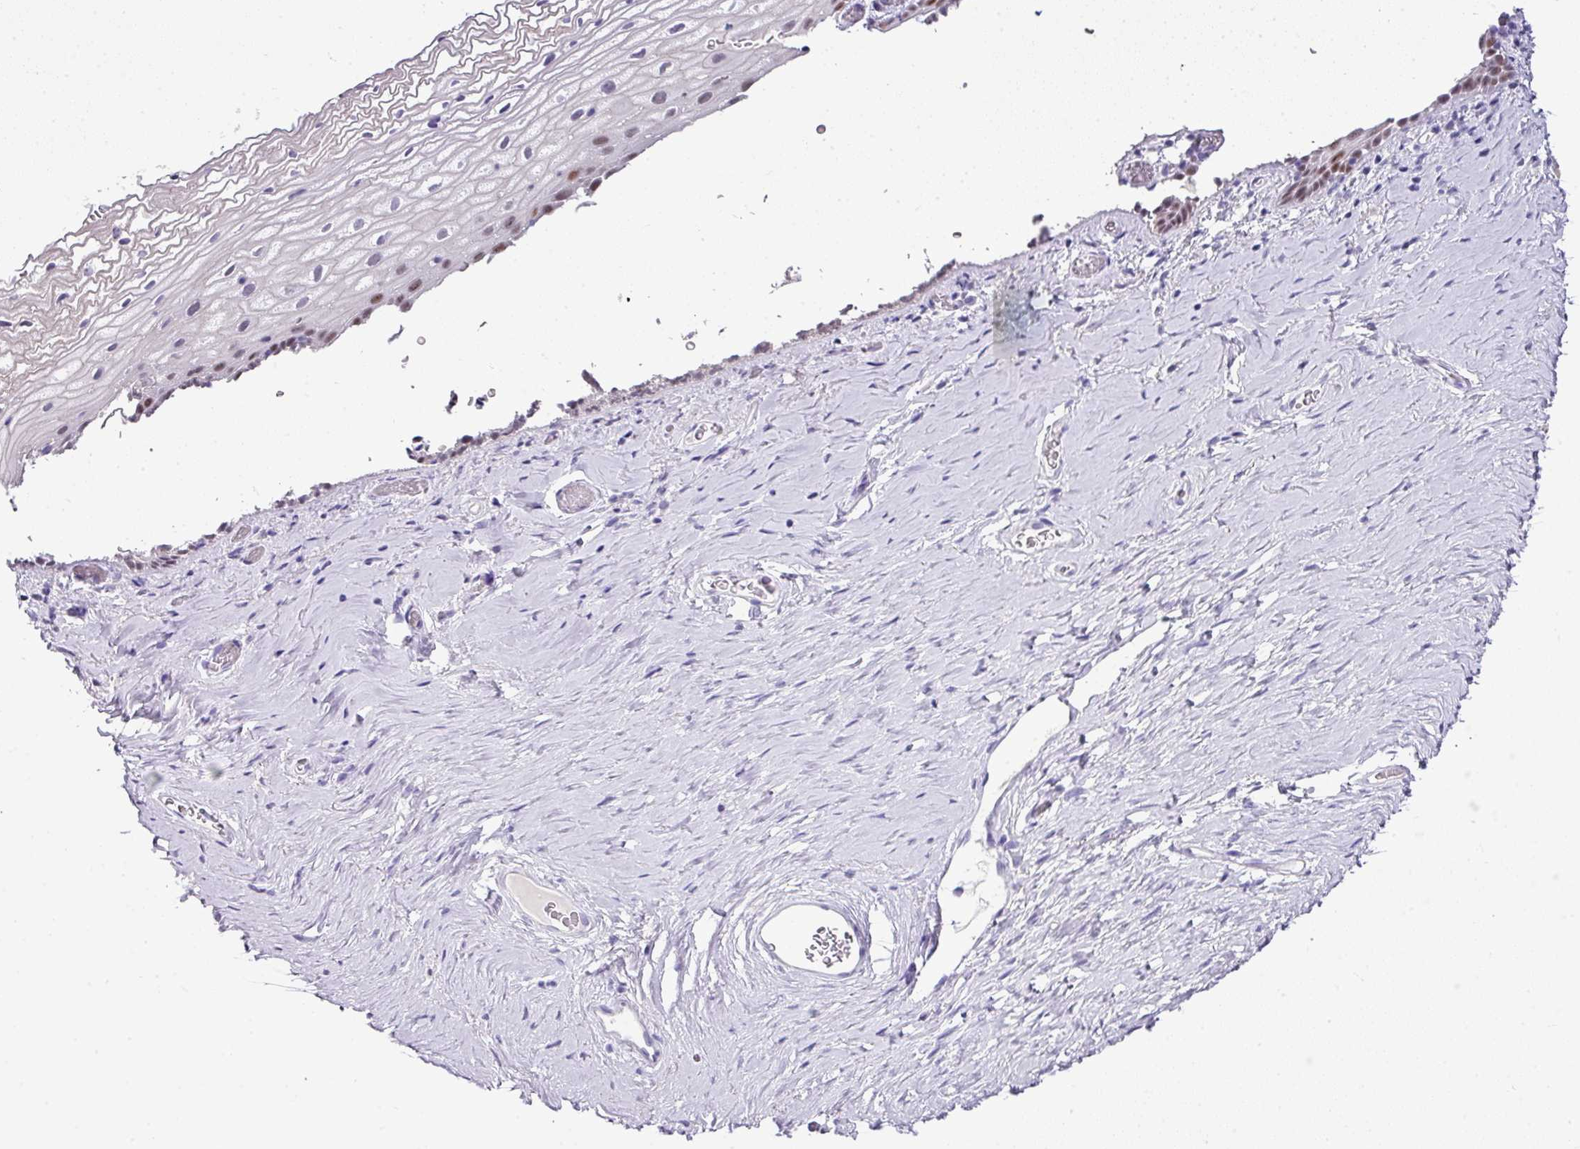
{"staining": {"intensity": "moderate", "quantity": "25%-75%", "location": "nuclear"}, "tissue": "vagina", "cell_type": "Squamous epithelial cells", "image_type": "normal", "snomed": [{"axis": "morphology", "description": "Normal tissue, NOS"}, {"axis": "morphology", "description": "Adenocarcinoma, NOS"}, {"axis": "topography", "description": "Rectum"}, {"axis": "topography", "description": "Vagina"}, {"axis": "topography", "description": "Peripheral nerve tissue"}], "caption": "DAB immunohistochemical staining of unremarkable human vagina demonstrates moderate nuclear protein expression in approximately 25%-75% of squamous epithelial cells.", "gene": "BCL11A", "patient": {"sex": "female", "age": 71}}